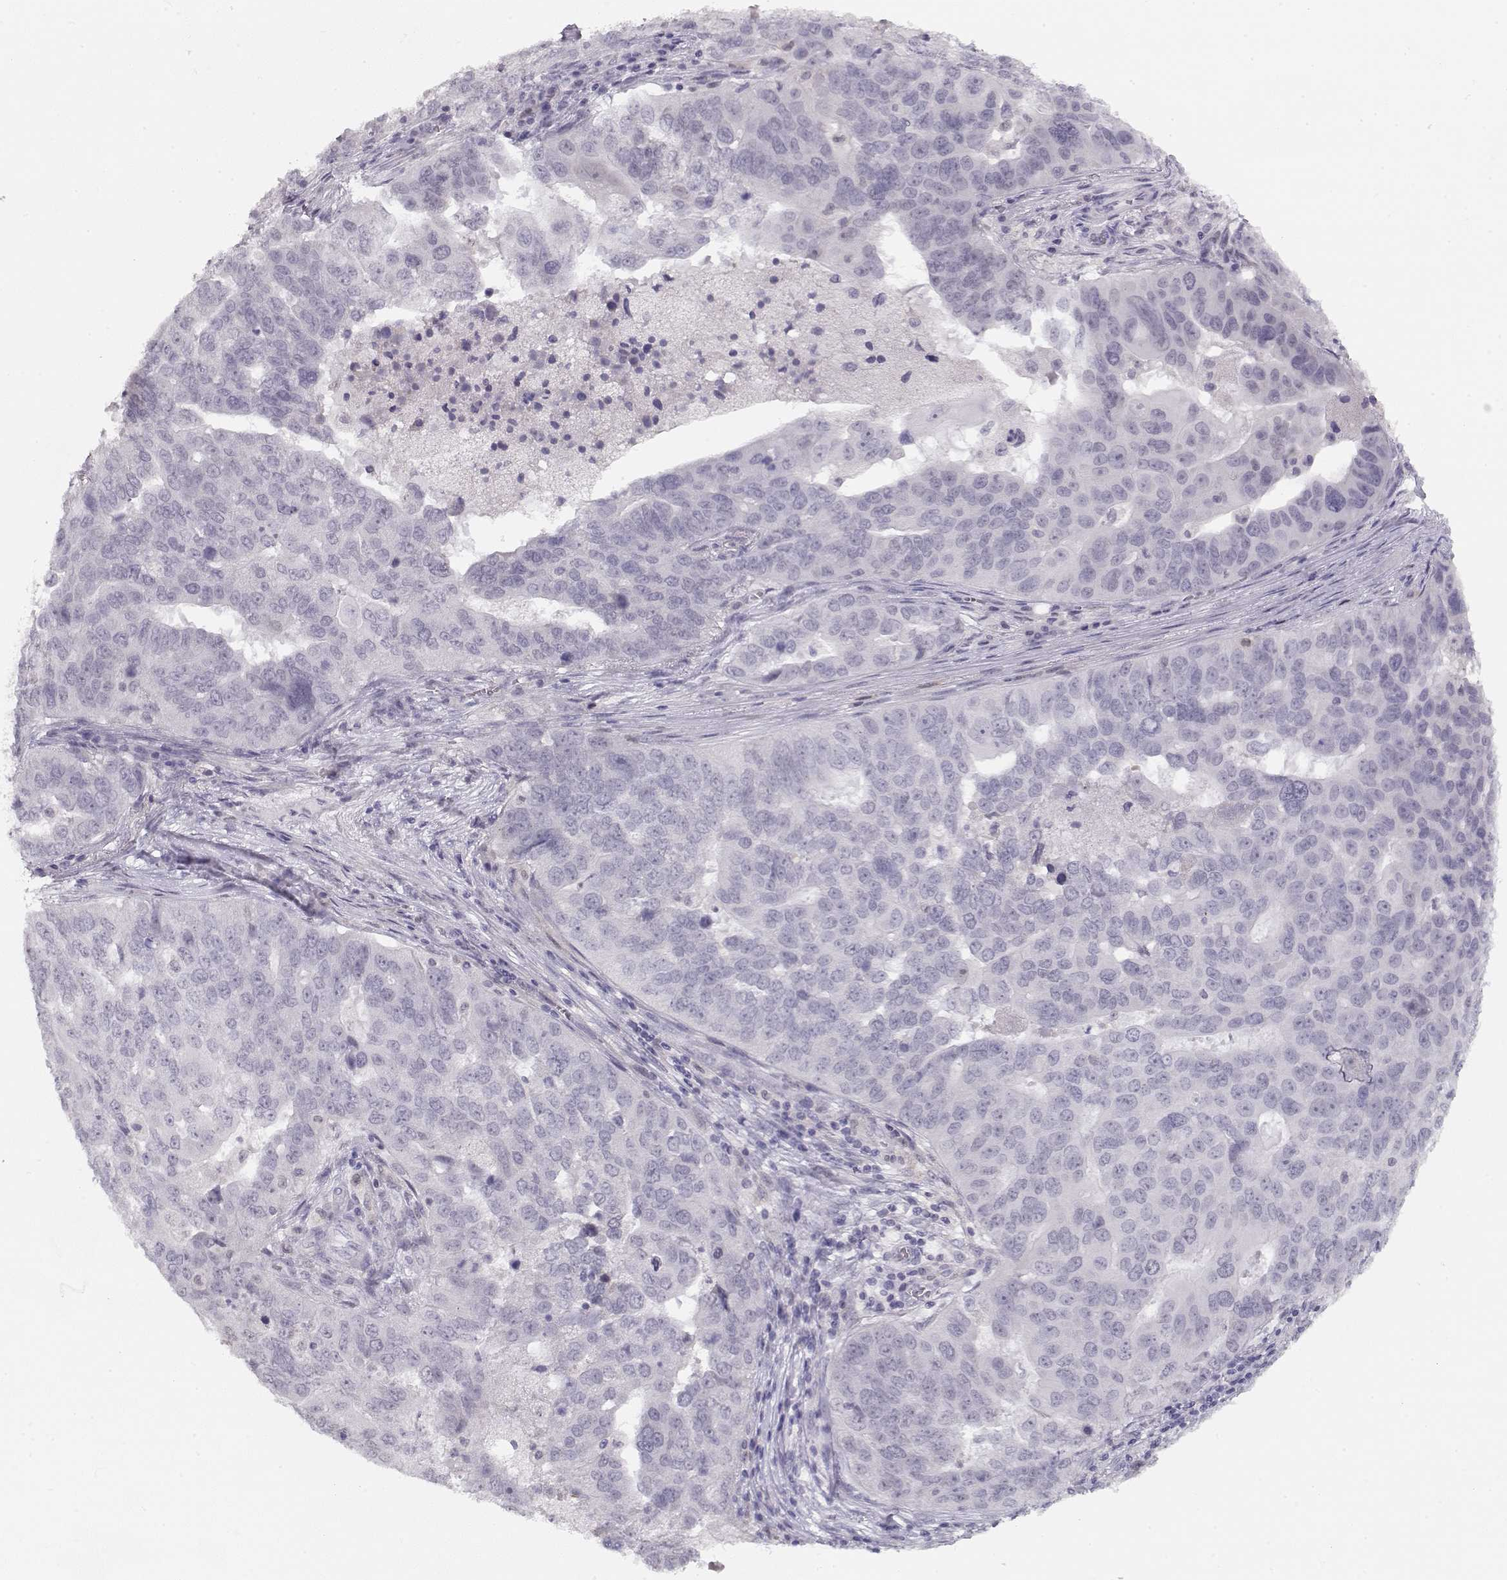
{"staining": {"intensity": "negative", "quantity": "none", "location": "none"}, "tissue": "ovarian cancer", "cell_type": "Tumor cells", "image_type": "cancer", "snomed": [{"axis": "morphology", "description": "Carcinoma, endometroid"}, {"axis": "topography", "description": "Soft tissue"}, {"axis": "topography", "description": "Ovary"}], "caption": "High power microscopy histopathology image of an immunohistochemistry histopathology image of ovarian cancer, revealing no significant positivity in tumor cells.", "gene": "IMPG1", "patient": {"sex": "female", "age": 52}}